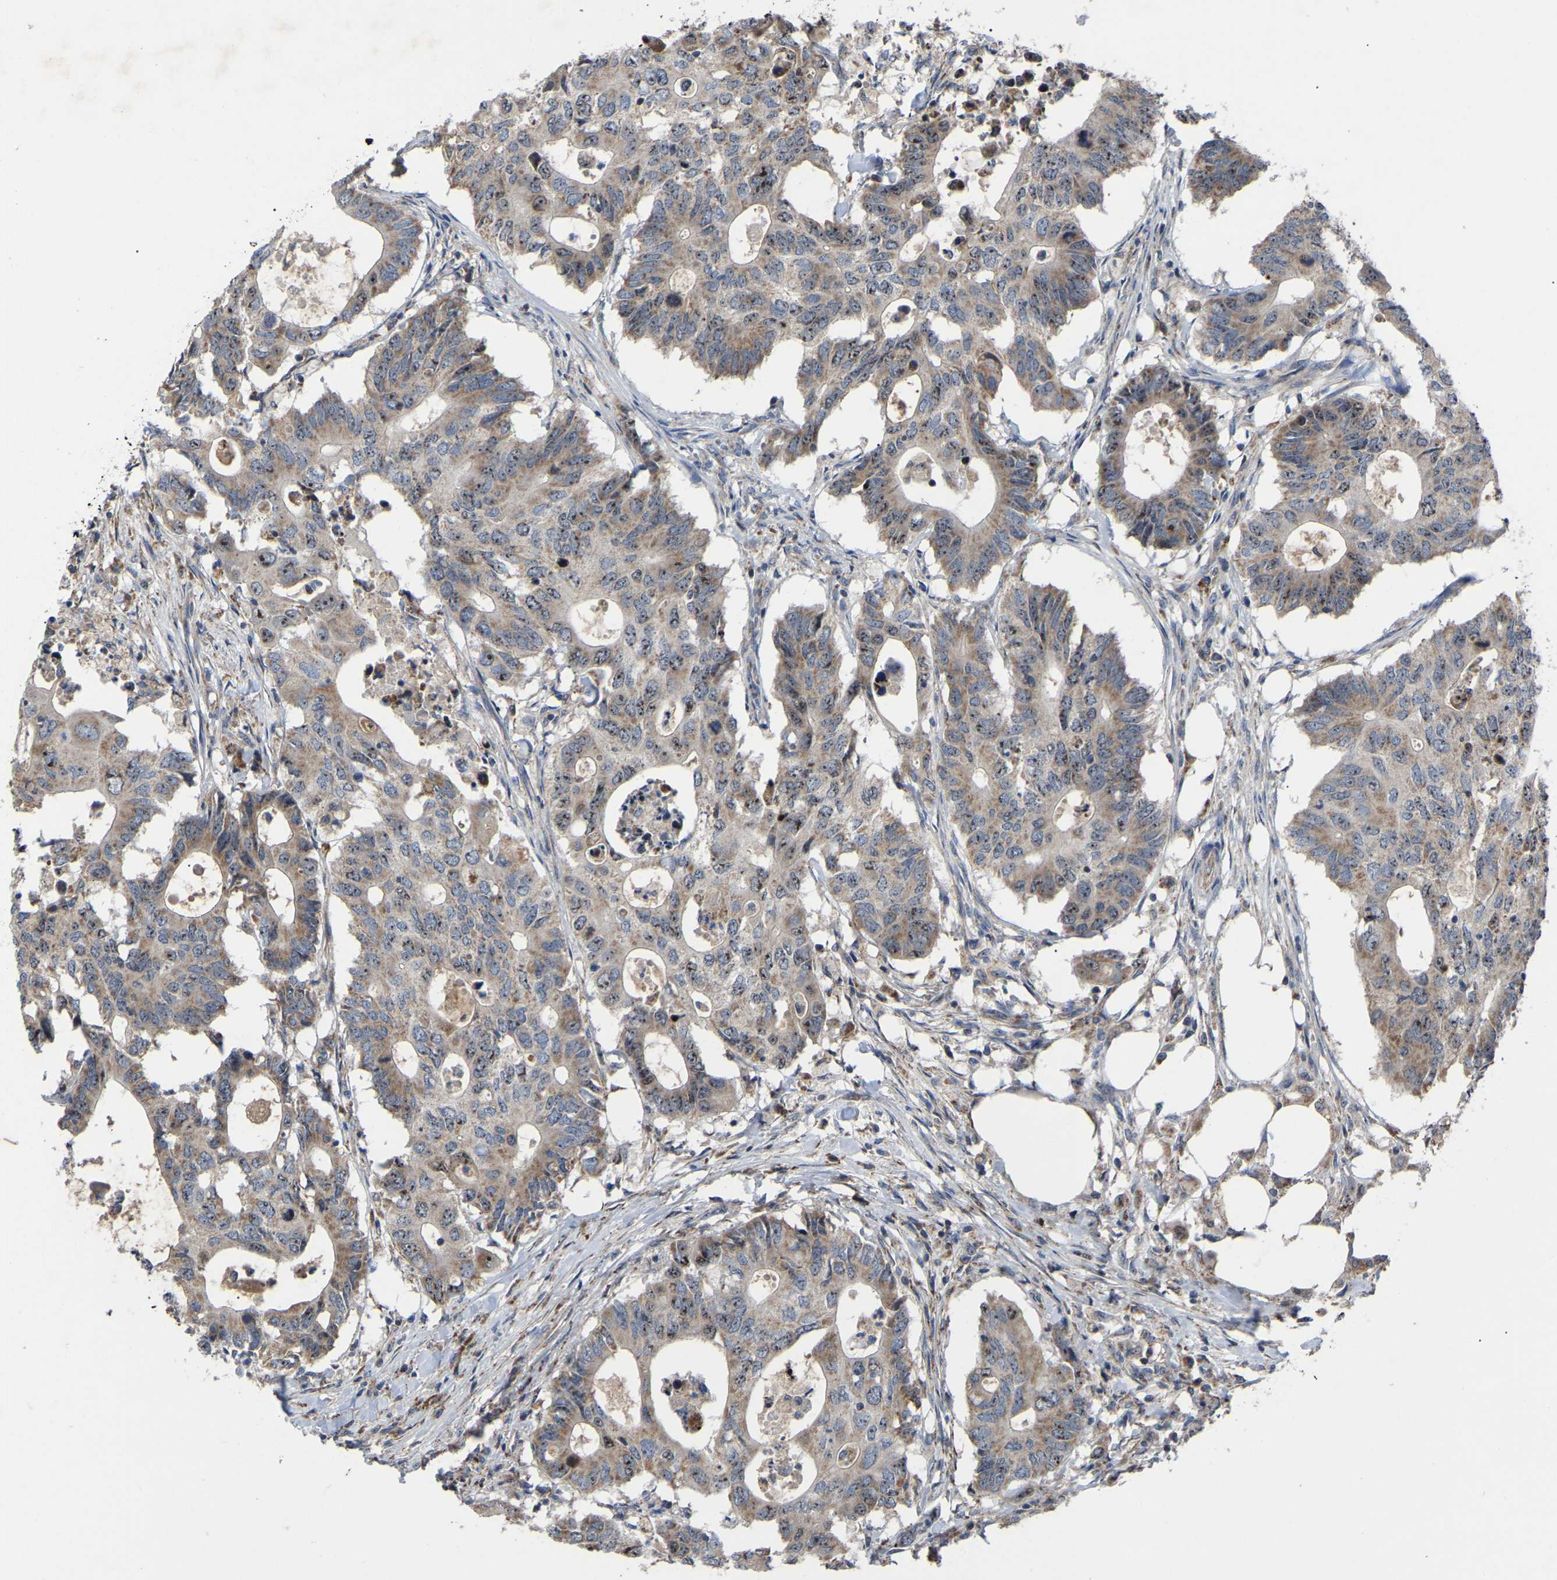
{"staining": {"intensity": "moderate", "quantity": ">75%", "location": "cytoplasmic/membranous,nuclear"}, "tissue": "colorectal cancer", "cell_type": "Tumor cells", "image_type": "cancer", "snomed": [{"axis": "morphology", "description": "Adenocarcinoma, NOS"}, {"axis": "topography", "description": "Colon"}], "caption": "Protein staining by IHC exhibits moderate cytoplasmic/membranous and nuclear staining in about >75% of tumor cells in colorectal adenocarcinoma.", "gene": "NOP53", "patient": {"sex": "male", "age": 71}}